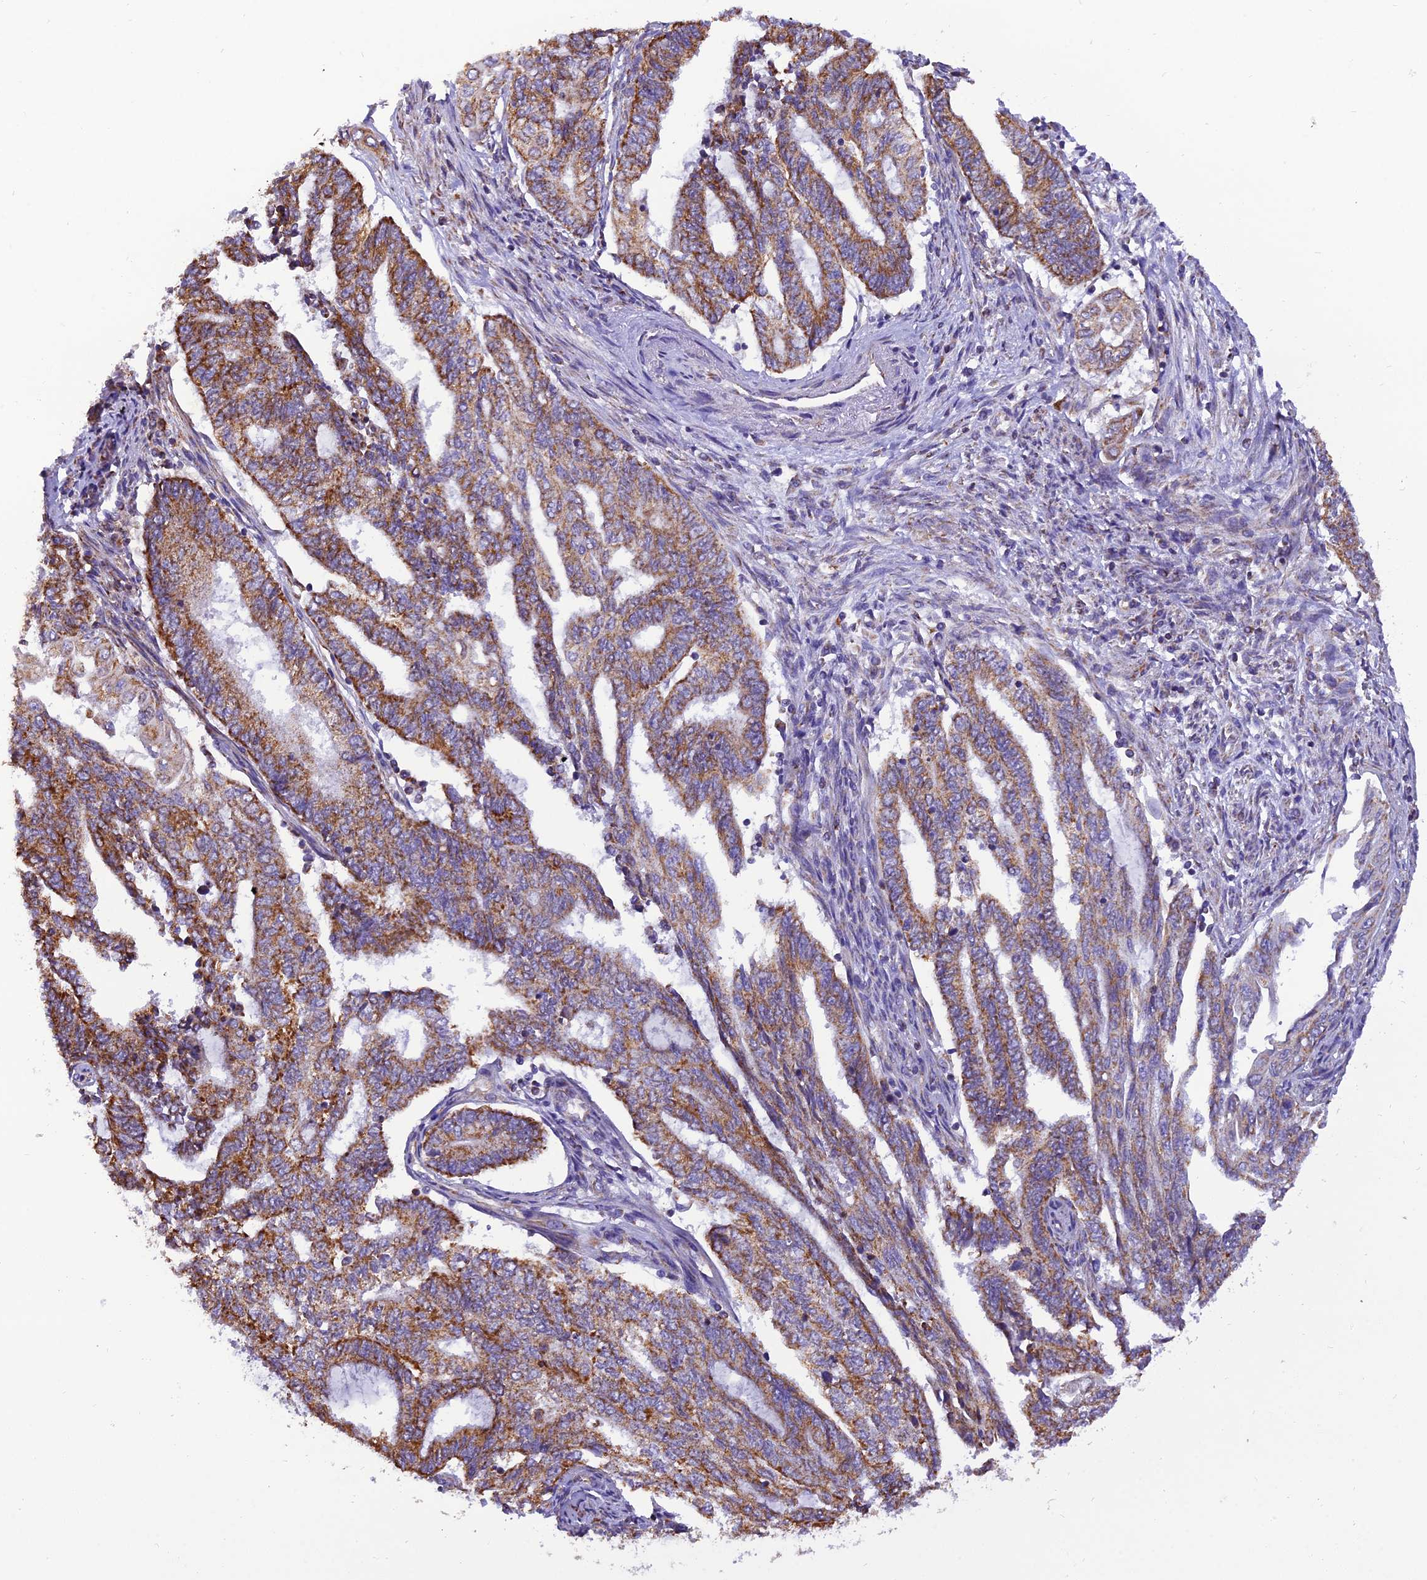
{"staining": {"intensity": "moderate", "quantity": ">75%", "location": "cytoplasmic/membranous"}, "tissue": "endometrial cancer", "cell_type": "Tumor cells", "image_type": "cancer", "snomed": [{"axis": "morphology", "description": "Adenocarcinoma, NOS"}, {"axis": "topography", "description": "Uterus"}, {"axis": "topography", "description": "Endometrium"}], "caption": "Moderate cytoplasmic/membranous staining is seen in about >75% of tumor cells in endometrial adenocarcinoma.", "gene": "GPD1", "patient": {"sex": "female", "age": 70}}